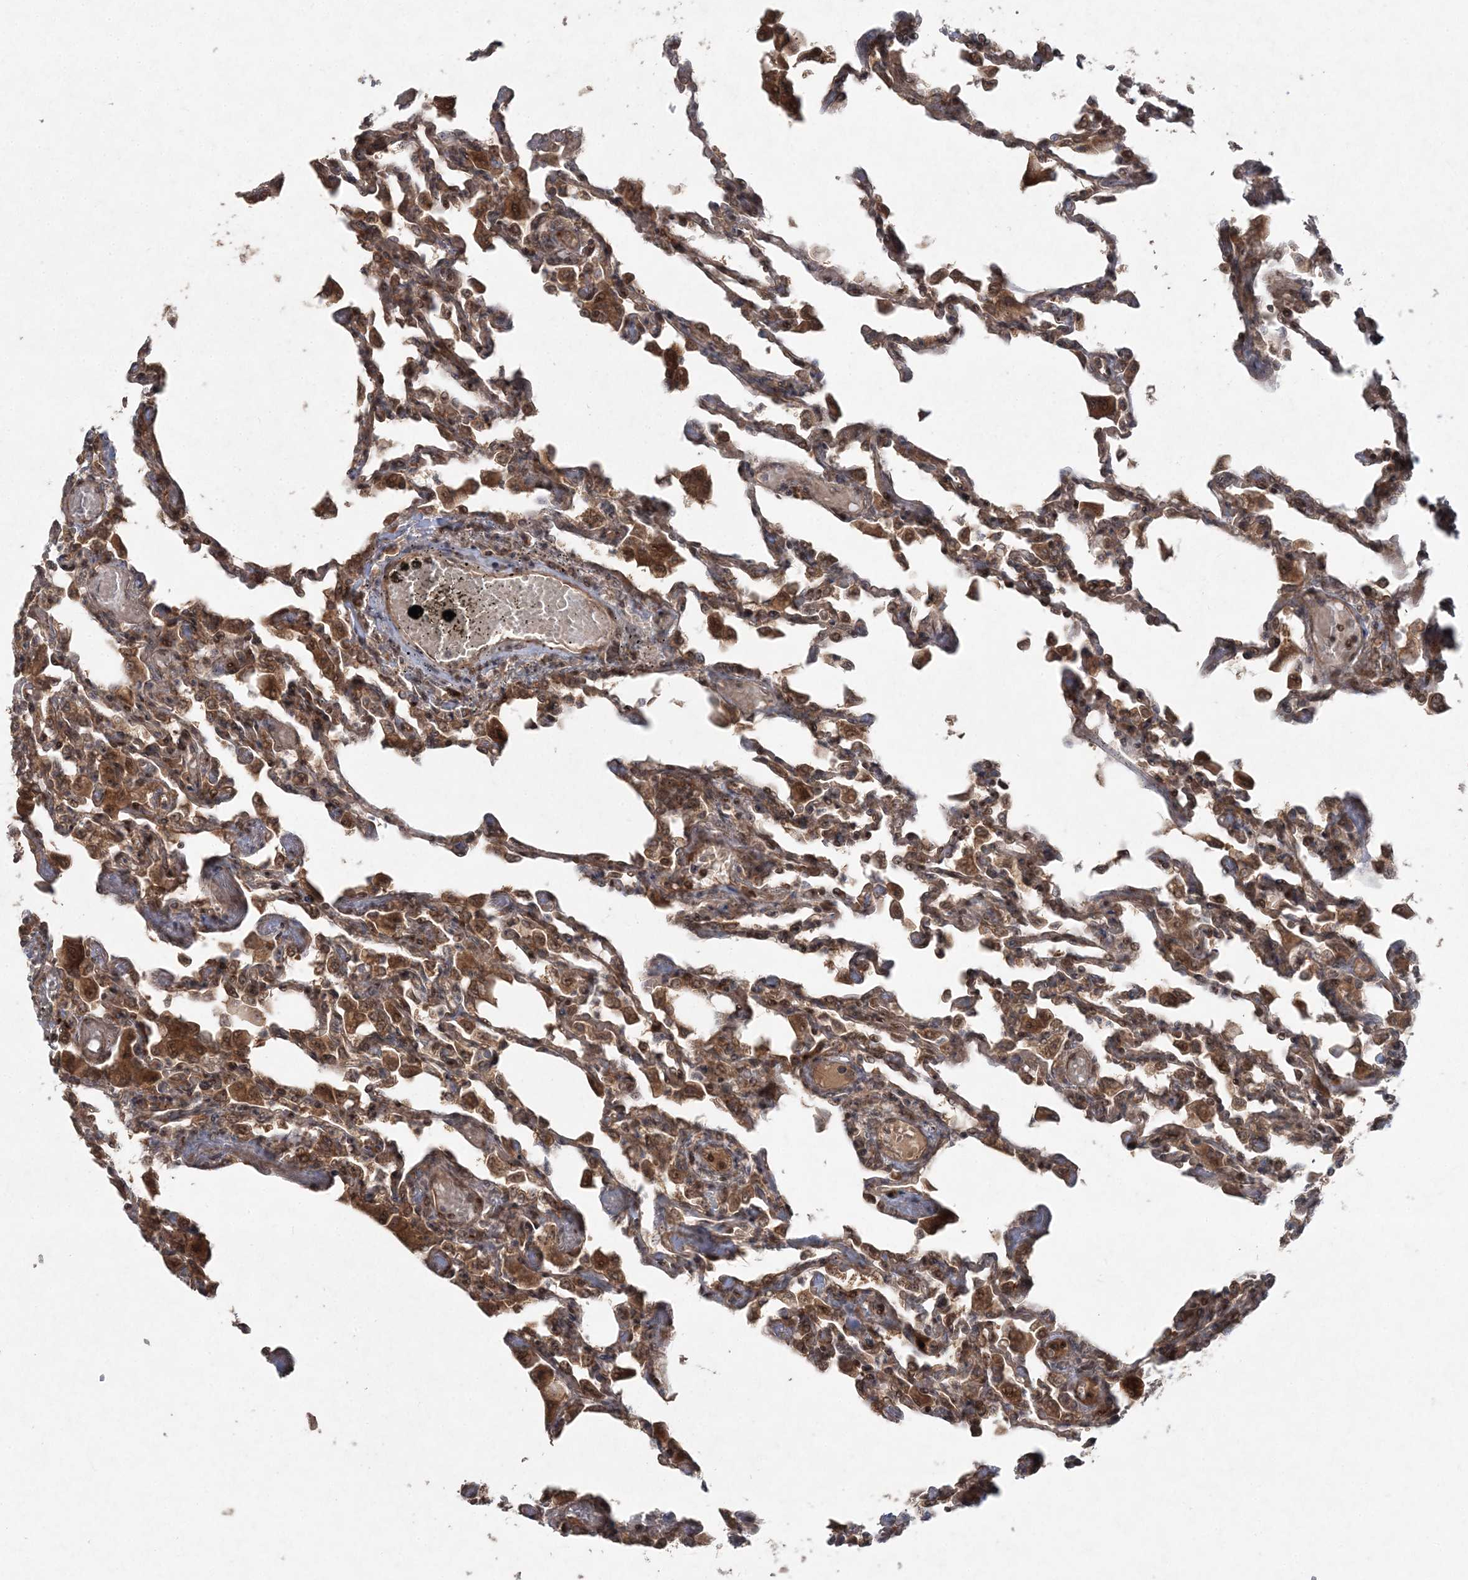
{"staining": {"intensity": "strong", "quantity": "25%-75%", "location": "cytoplasmic/membranous,nuclear"}, "tissue": "lung", "cell_type": "Alveolar cells", "image_type": "normal", "snomed": [{"axis": "morphology", "description": "Normal tissue, NOS"}, {"axis": "topography", "description": "Bronchus"}, {"axis": "topography", "description": "Lung"}], "caption": "Brown immunohistochemical staining in unremarkable lung reveals strong cytoplasmic/membranous,nuclear positivity in about 25%-75% of alveolar cells.", "gene": "SERINC1", "patient": {"sex": "female", "age": 49}}